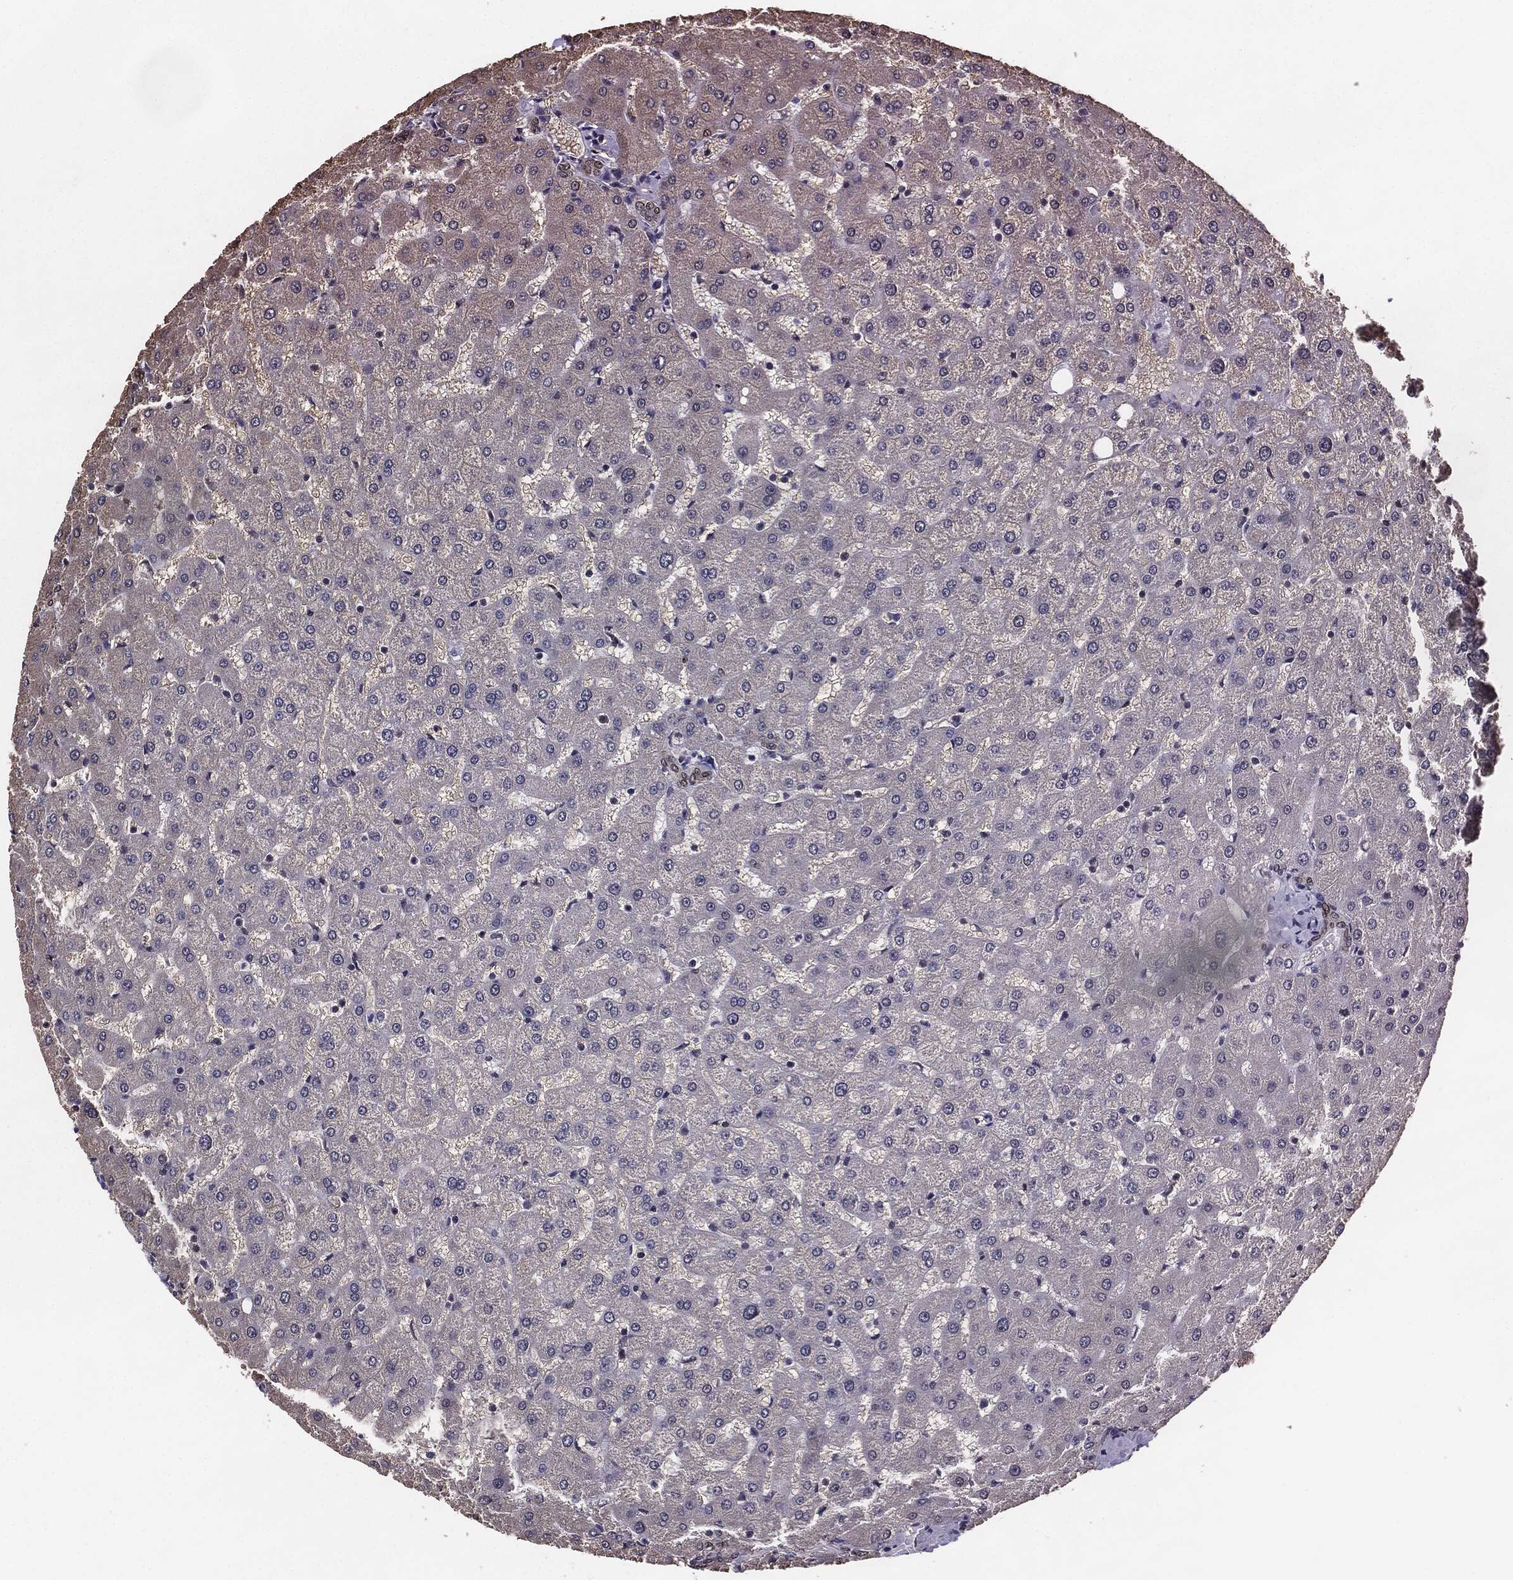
{"staining": {"intensity": "negative", "quantity": "none", "location": "none"}, "tissue": "liver", "cell_type": "Cholangiocytes", "image_type": "normal", "snomed": [{"axis": "morphology", "description": "Normal tissue, NOS"}, {"axis": "topography", "description": "Liver"}], "caption": "This is an IHC micrograph of unremarkable human liver. There is no staining in cholangiocytes.", "gene": "JUN", "patient": {"sex": "female", "age": 50}}